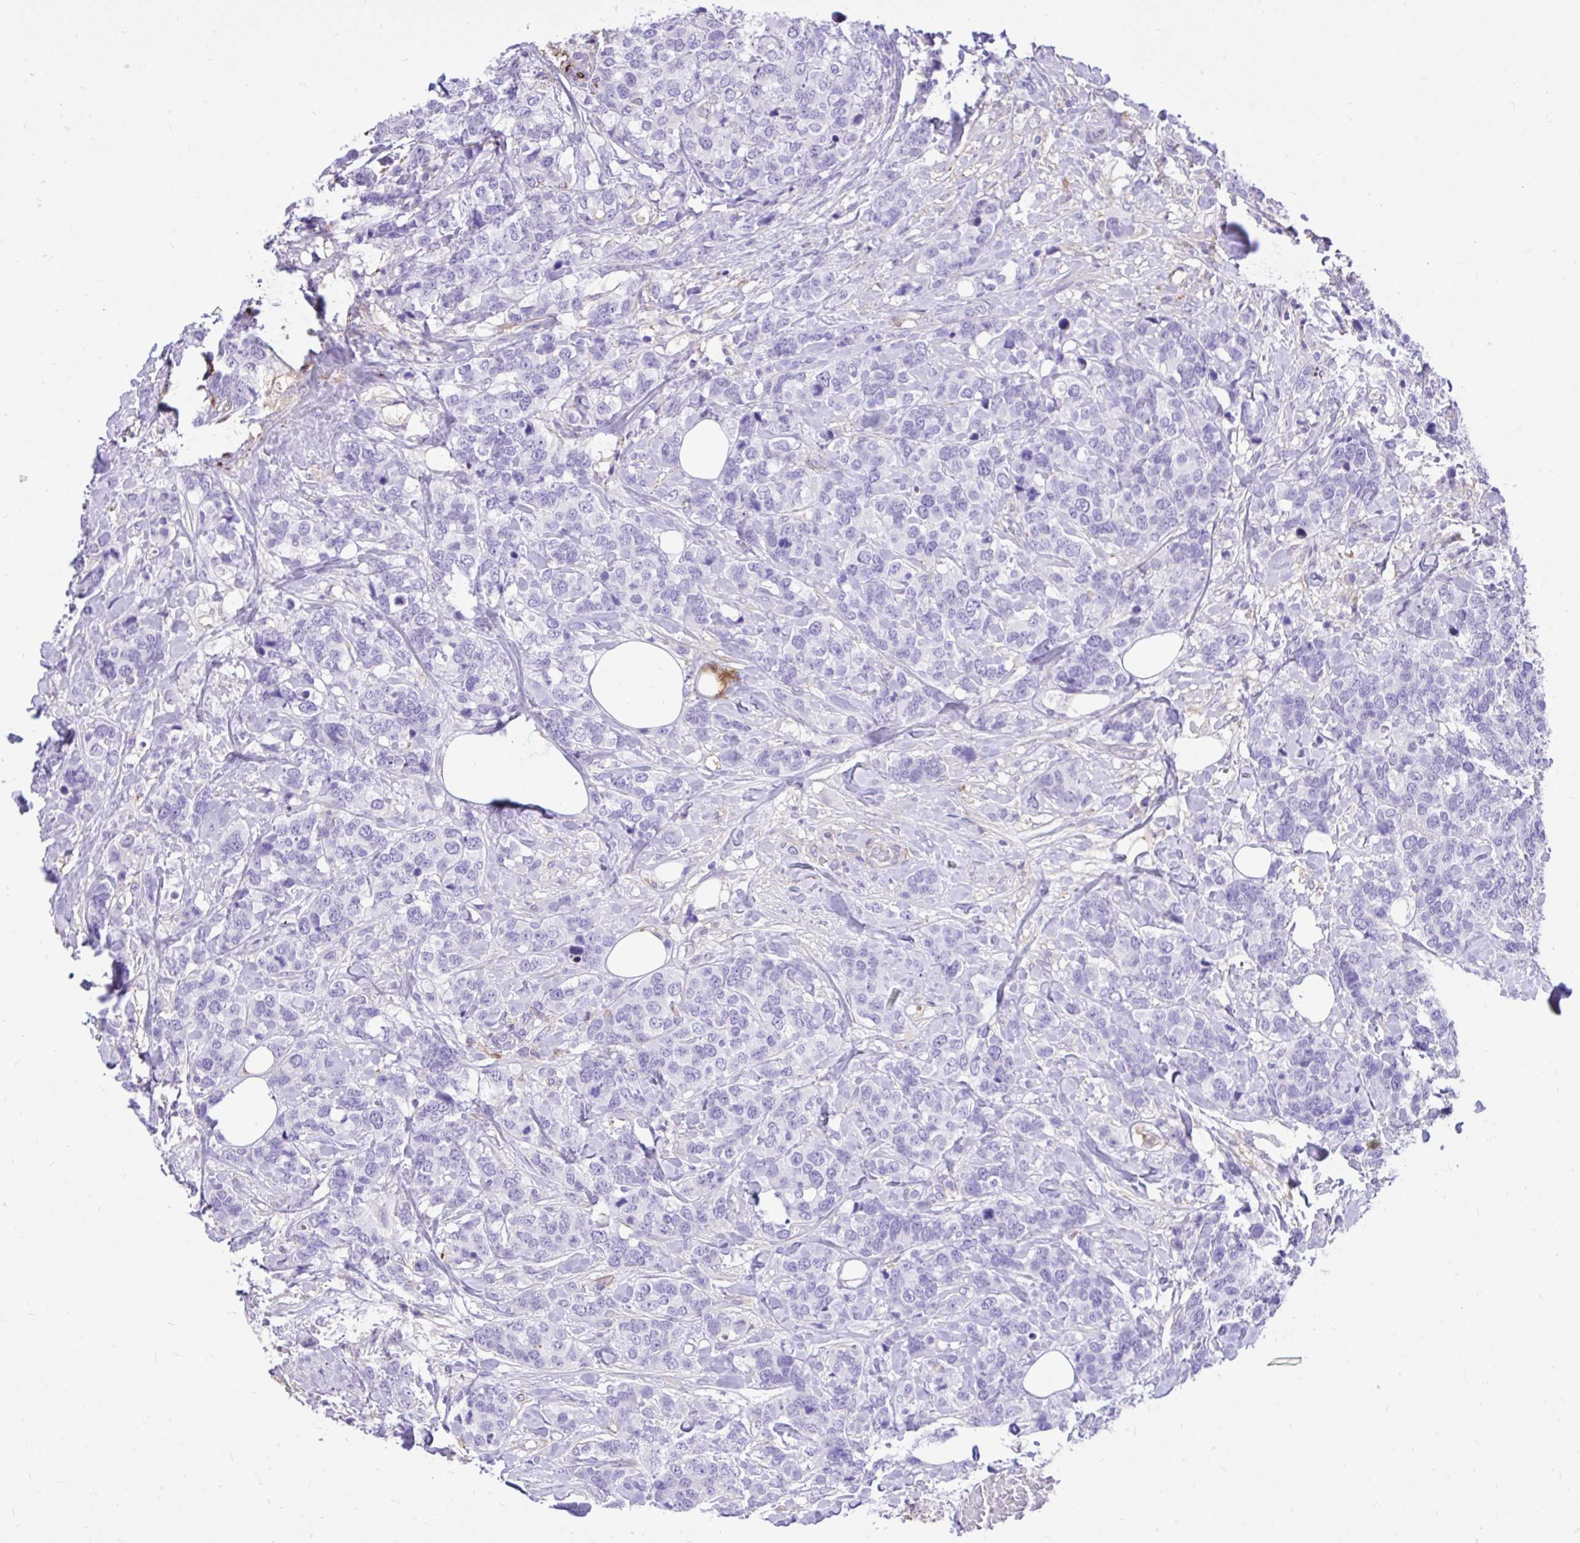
{"staining": {"intensity": "negative", "quantity": "none", "location": "none"}, "tissue": "breast cancer", "cell_type": "Tumor cells", "image_type": "cancer", "snomed": [{"axis": "morphology", "description": "Lobular carcinoma"}, {"axis": "topography", "description": "Breast"}], "caption": "IHC micrograph of neoplastic tissue: human breast cancer (lobular carcinoma) stained with DAB (3,3'-diaminobenzidine) reveals no significant protein staining in tumor cells. (Brightfield microscopy of DAB IHC at high magnification).", "gene": "TLR7", "patient": {"sex": "female", "age": 59}}